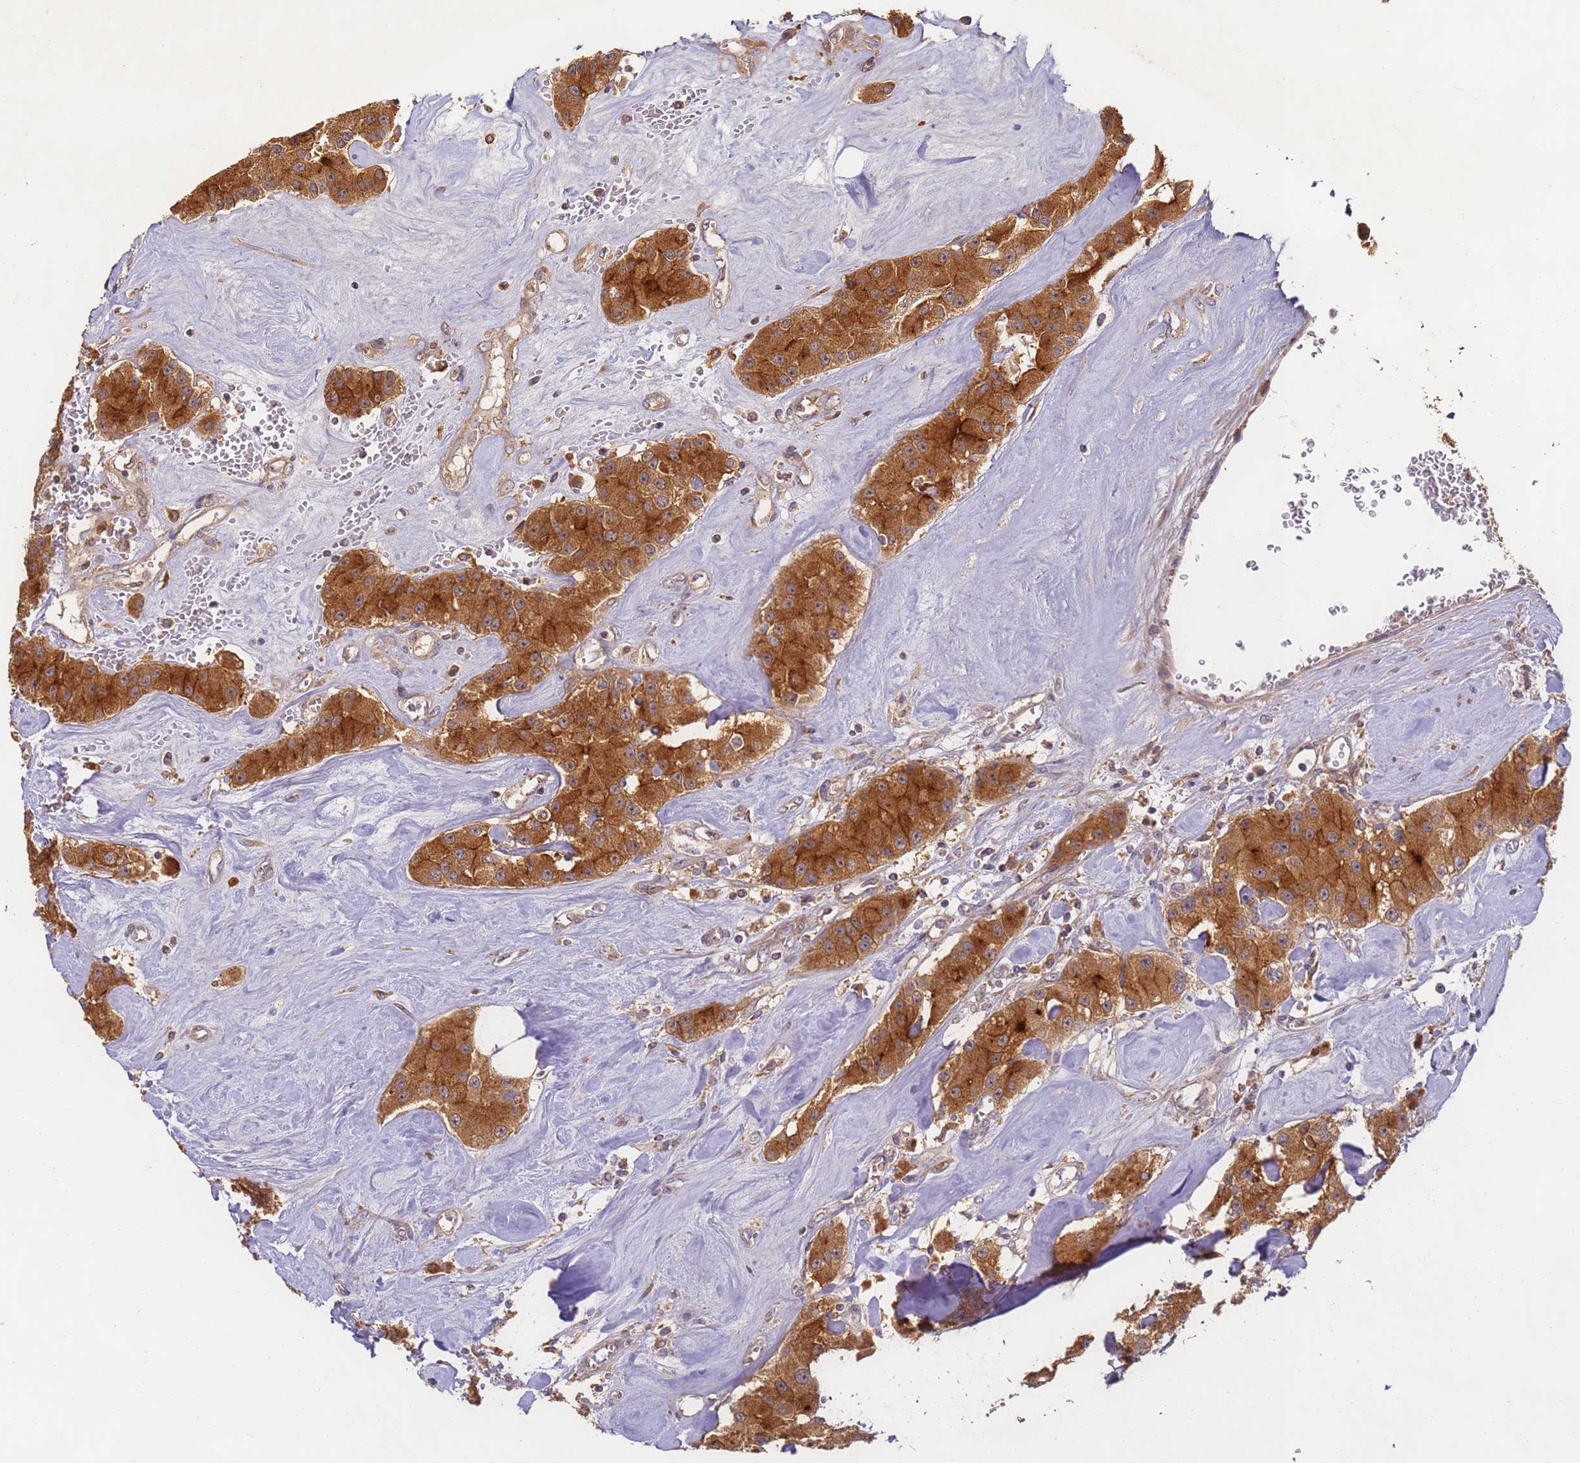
{"staining": {"intensity": "strong", "quantity": ">75%", "location": "cytoplasmic/membranous"}, "tissue": "carcinoid", "cell_type": "Tumor cells", "image_type": "cancer", "snomed": [{"axis": "morphology", "description": "Carcinoid, malignant, NOS"}, {"axis": "topography", "description": "Pancreas"}], "caption": "Tumor cells reveal strong cytoplasmic/membranous expression in about >75% of cells in carcinoid (malignant).", "gene": "TIGAR", "patient": {"sex": "male", "age": 41}}